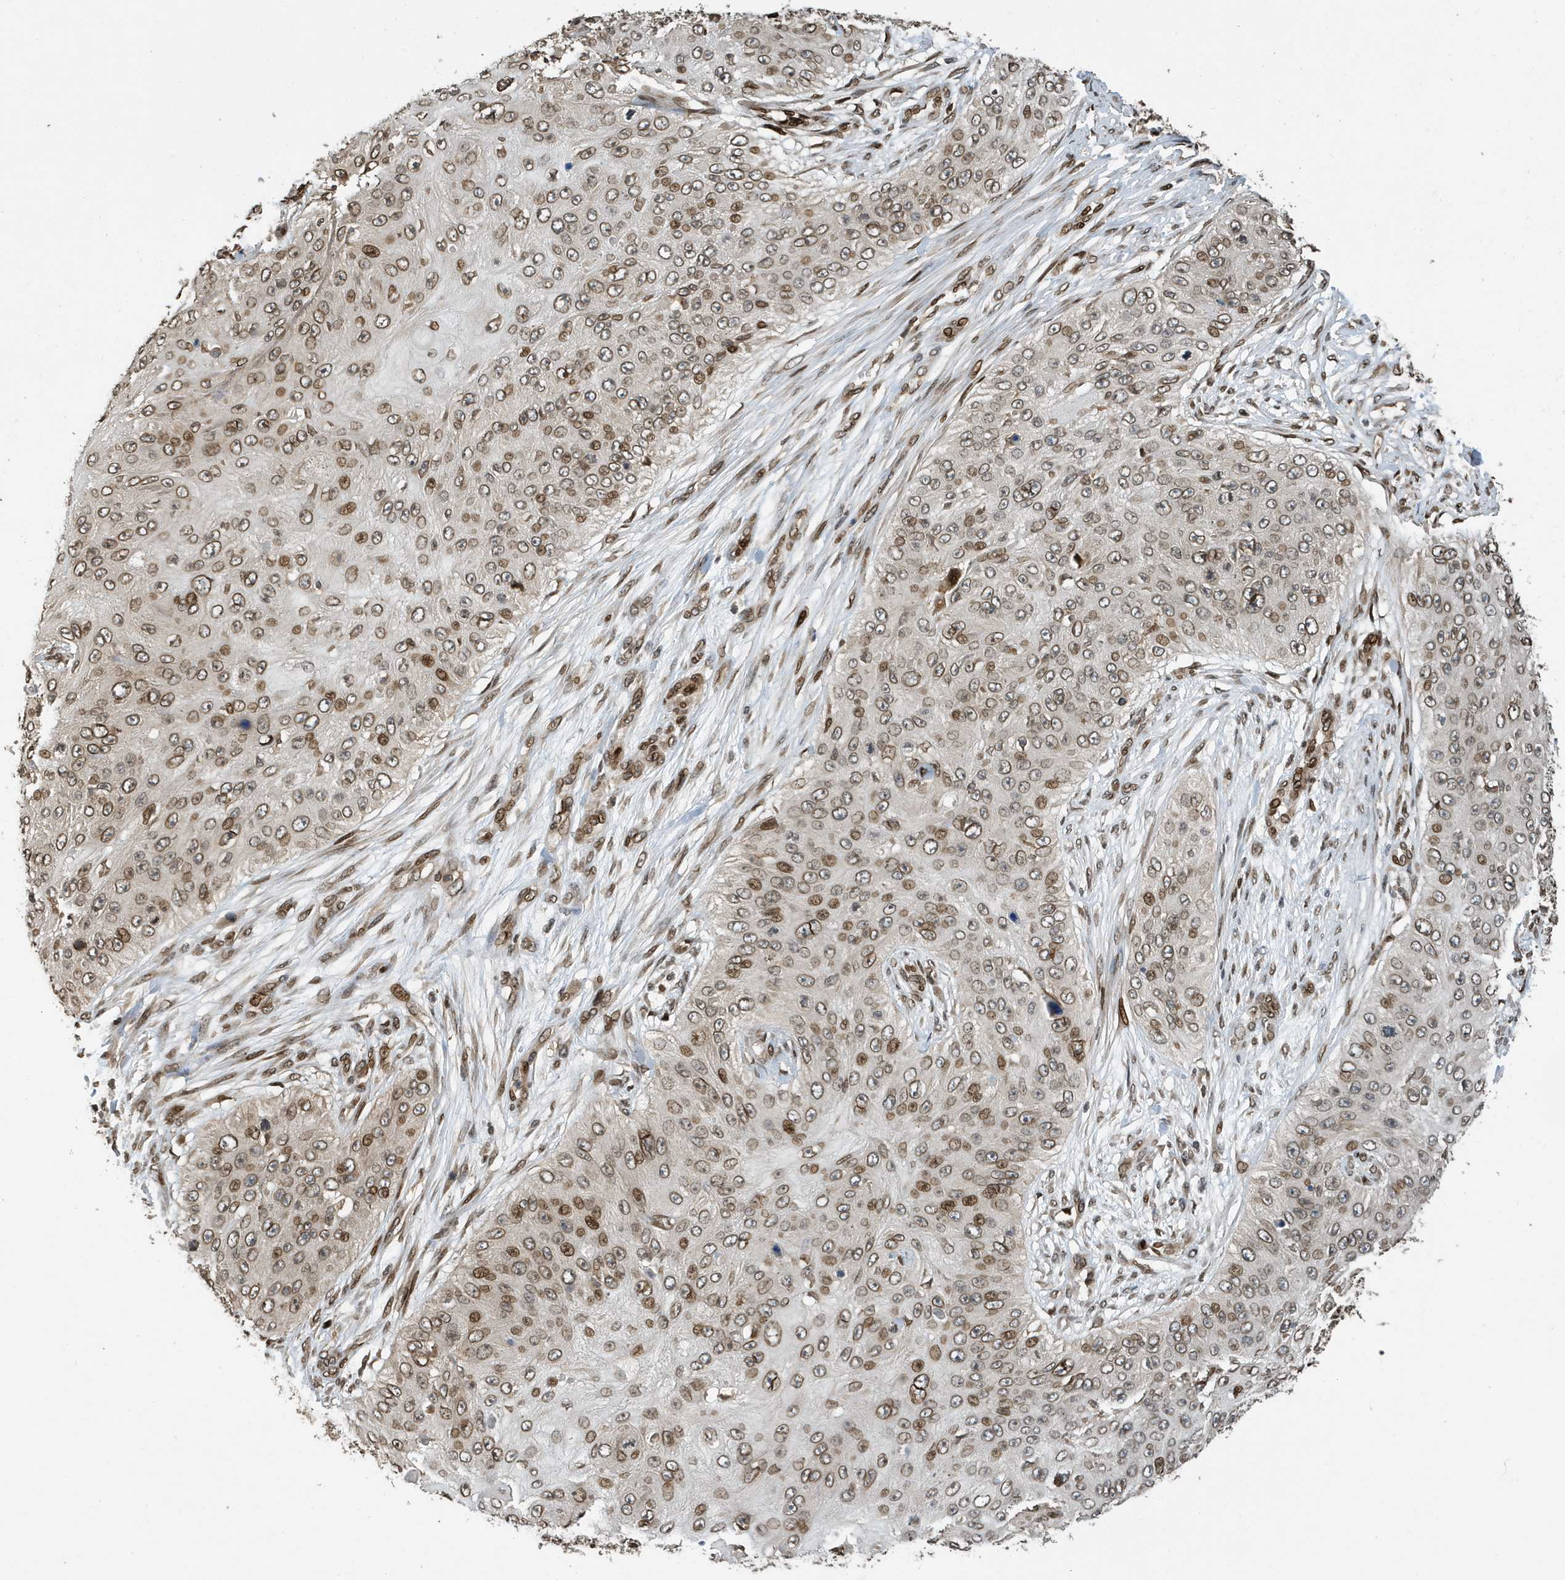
{"staining": {"intensity": "moderate", "quantity": ">75%", "location": "cytoplasmic/membranous,nuclear"}, "tissue": "skin cancer", "cell_type": "Tumor cells", "image_type": "cancer", "snomed": [{"axis": "morphology", "description": "Squamous cell carcinoma, NOS"}, {"axis": "topography", "description": "Skin"}], "caption": "Immunohistochemistry photomicrograph of neoplastic tissue: skin cancer stained using immunohistochemistry (IHC) demonstrates medium levels of moderate protein expression localized specifically in the cytoplasmic/membranous and nuclear of tumor cells, appearing as a cytoplasmic/membranous and nuclear brown color.", "gene": "DUSP18", "patient": {"sex": "female", "age": 80}}